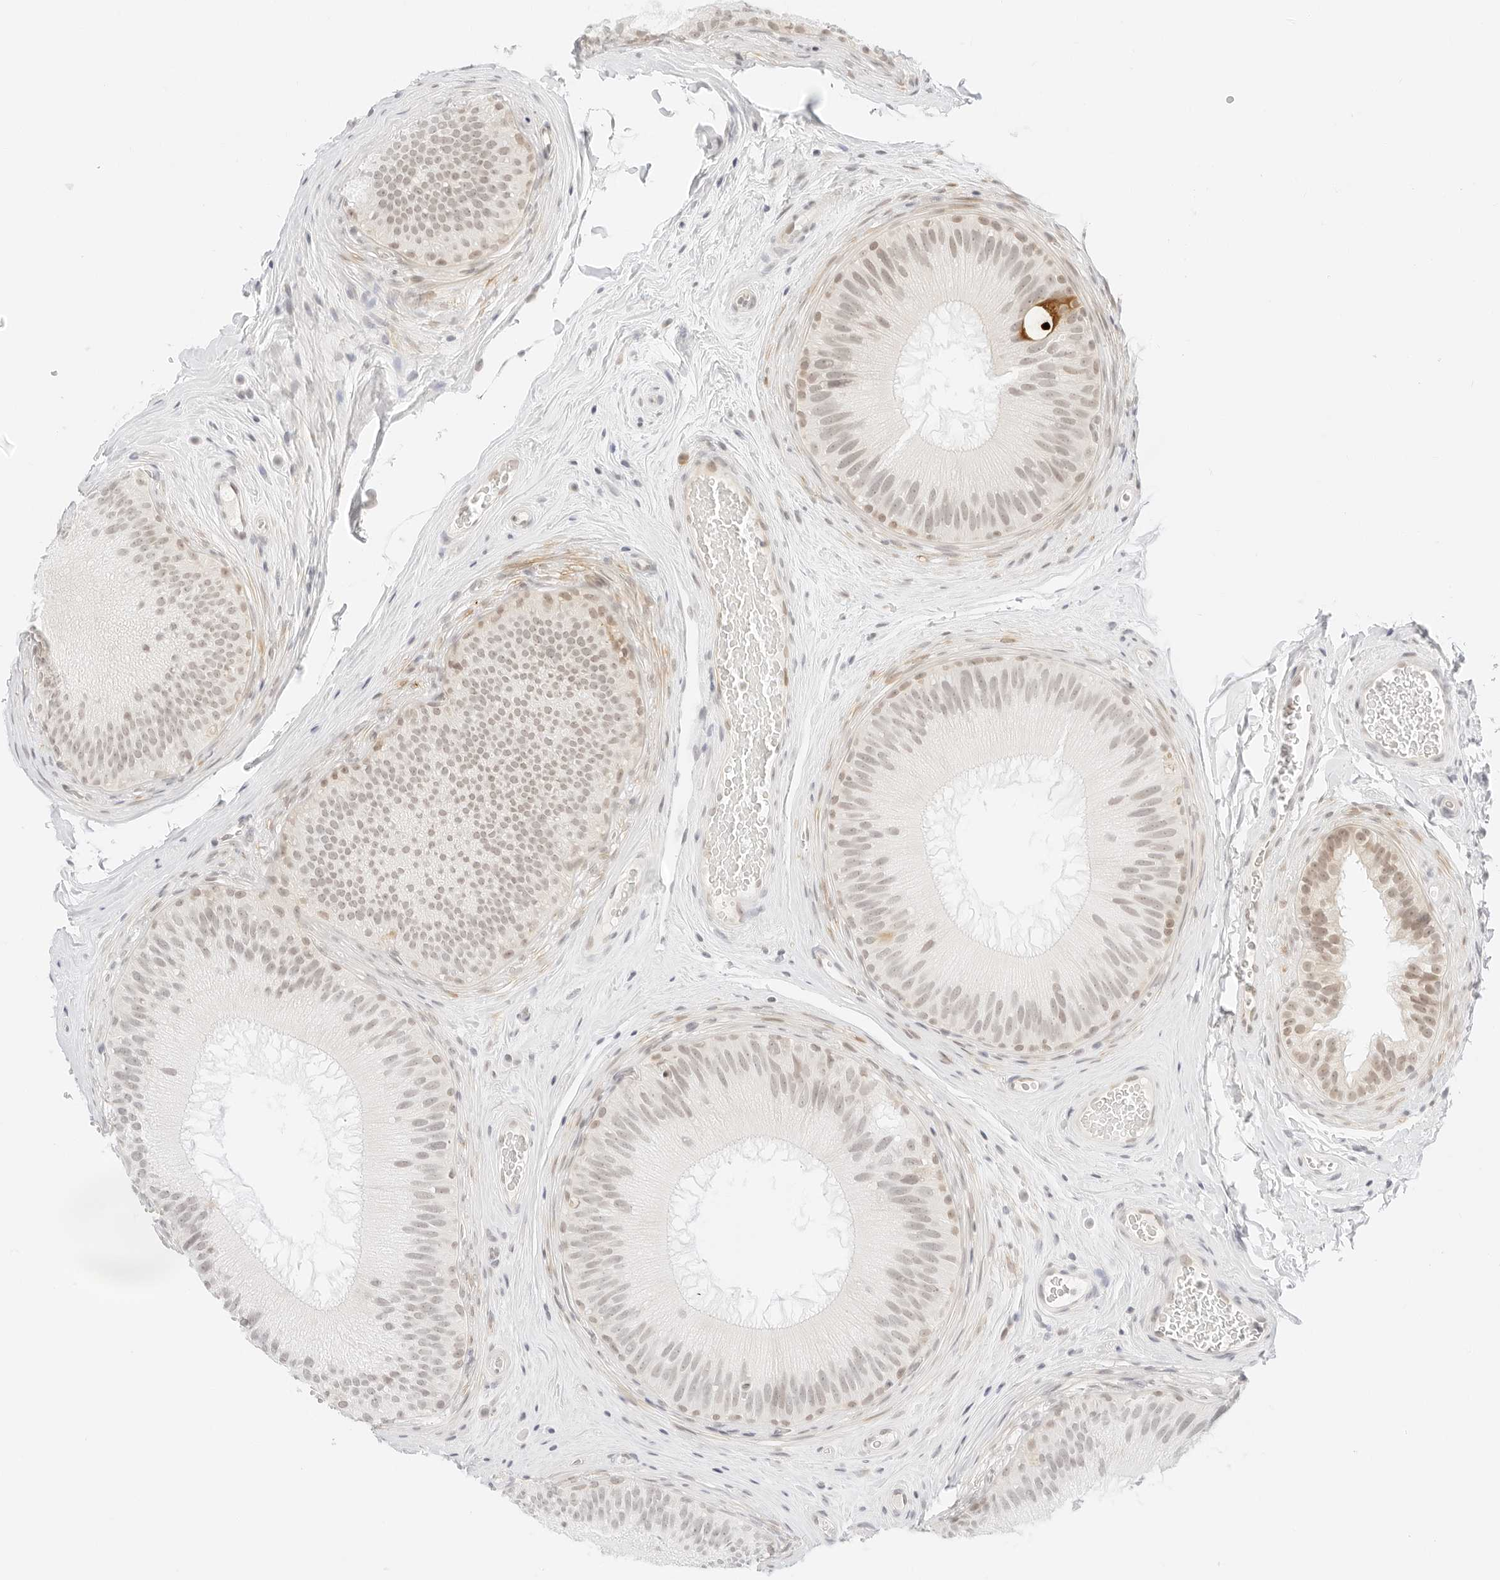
{"staining": {"intensity": "weak", "quantity": "<25%", "location": "nuclear"}, "tissue": "epididymis", "cell_type": "Glandular cells", "image_type": "normal", "snomed": [{"axis": "morphology", "description": "Normal tissue, NOS"}, {"axis": "topography", "description": "Epididymis"}], "caption": "An immunohistochemistry (IHC) photomicrograph of benign epididymis is shown. There is no staining in glandular cells of epididymis.", "gene": "POLR3C", "patient": {"sex": "male", "age": 45}}